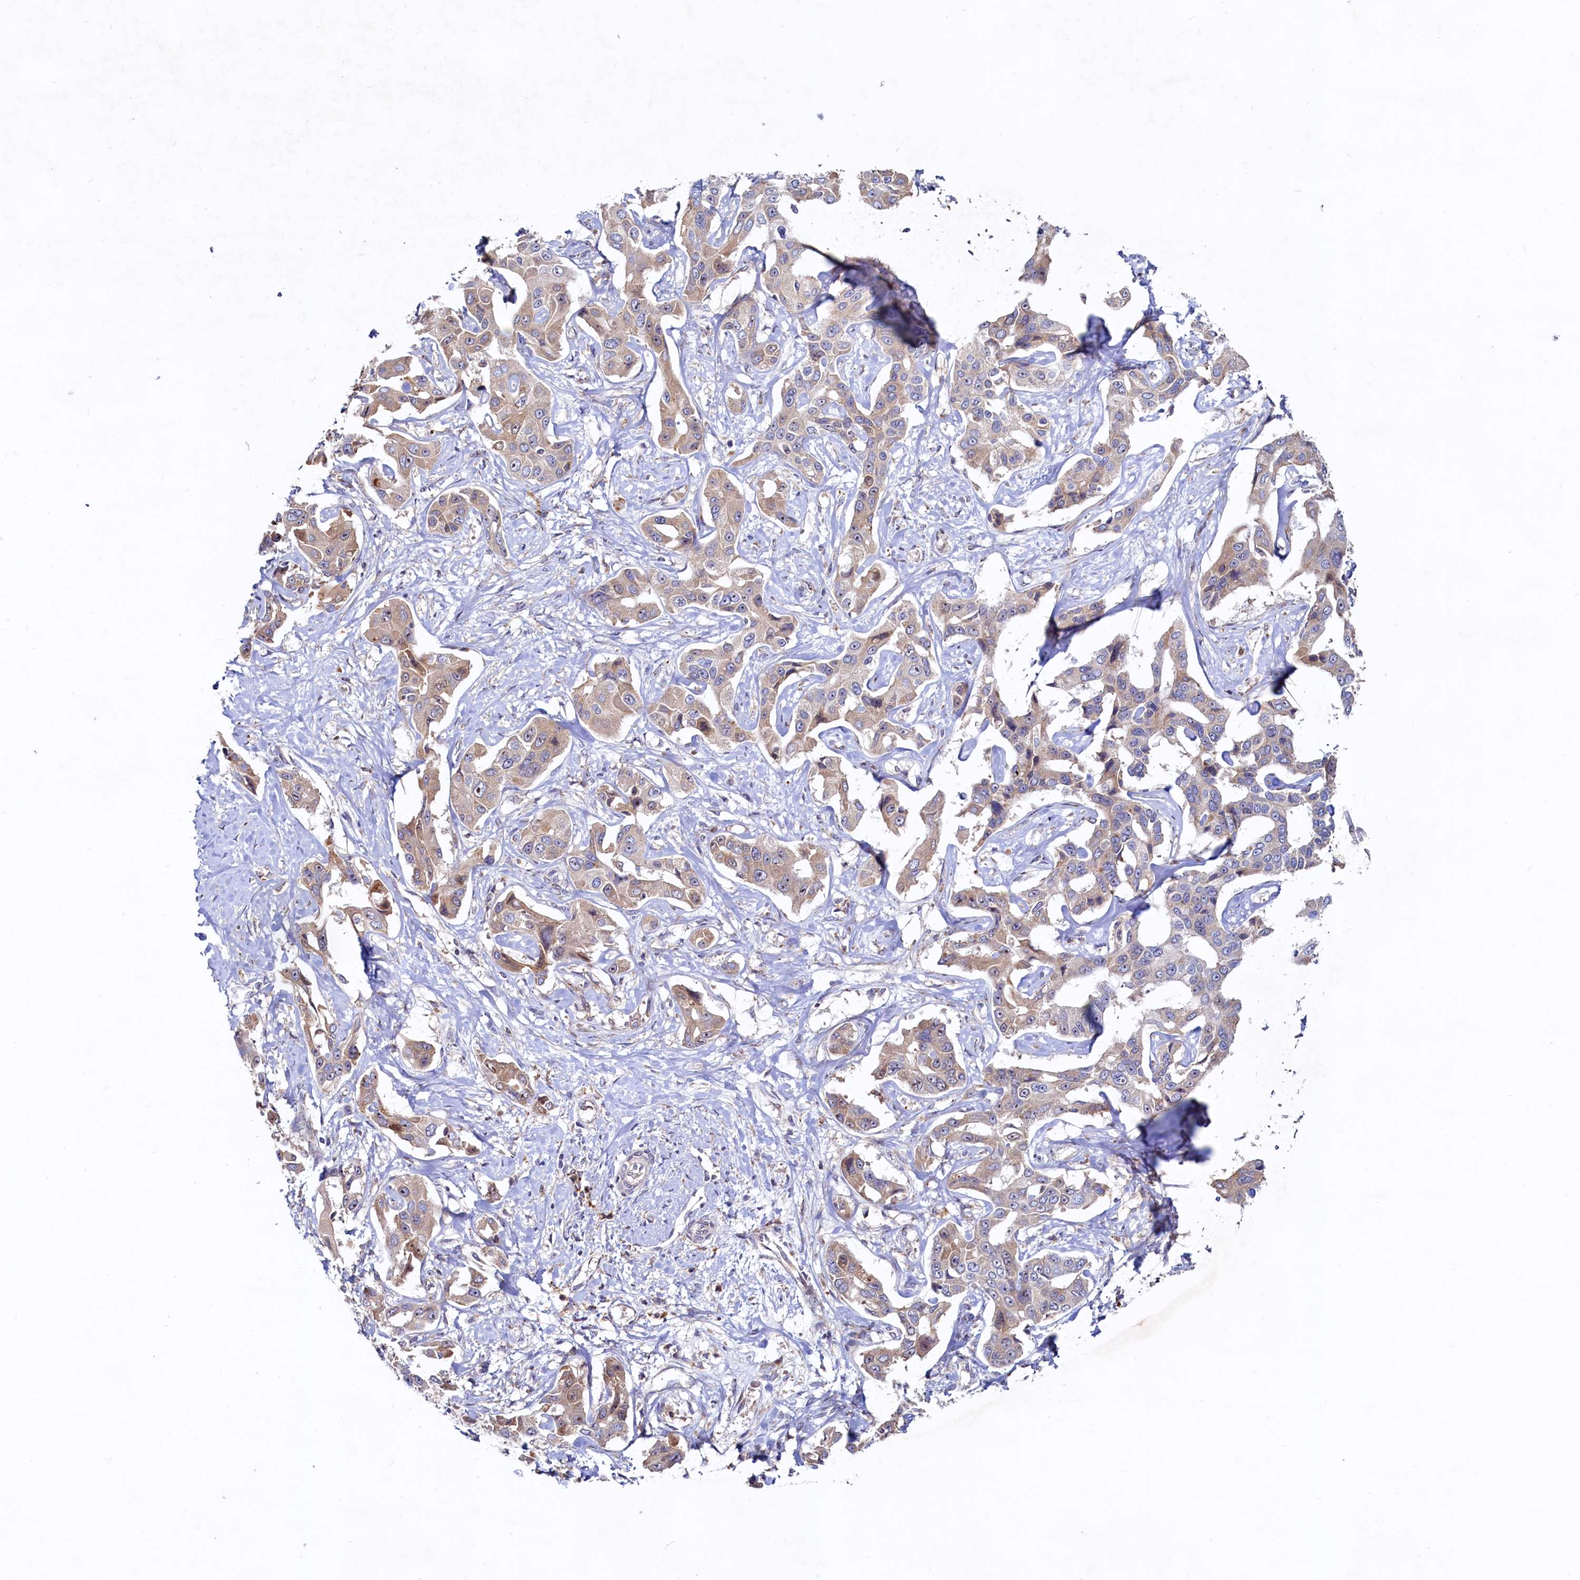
{"staining": {"intensity": "weak", "quantity": ">75%", "location": "cytoplasmic/membranous"}, "tissue": "liver cancer", "cell_type": "Tumor cells", "image_type": "cancer", "snomed": [{"axis": "morphology", "description": "Cholangiocarcinoma"}, {"axis": "topography", "description": "Liver"}], "caption": "Immunohistochemical staining of liver cholangiocarcinoma exhibits low levels of weak cytoplasmic/membranous protein staining in approximately >75% of tumor cells.", "gene": "RGS7BP", "patient": {"sex": "male", "age": 59}}